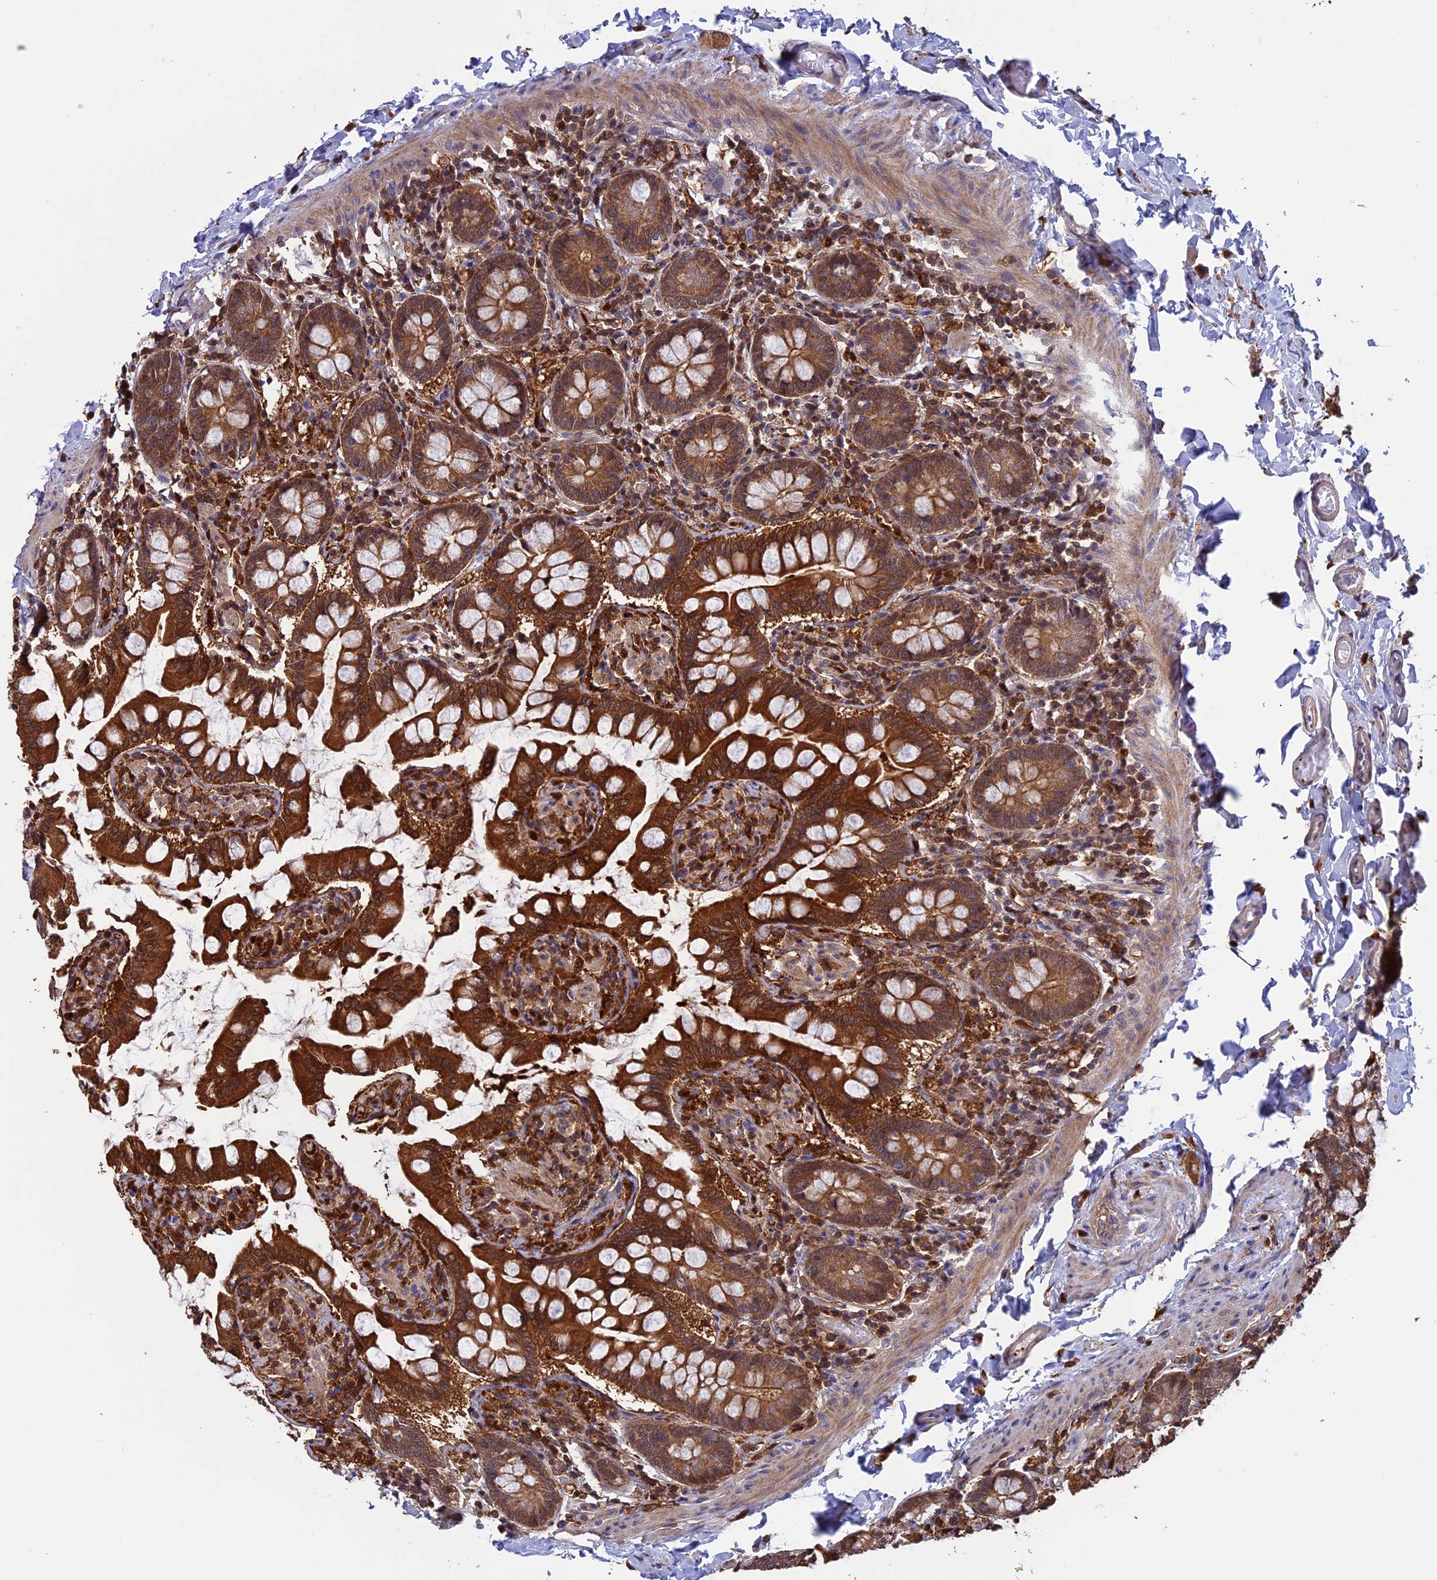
{"staining": {"intensity": "strong", "quantity": ">75%", "location": "cytoplasmic/membranous"}, "tissue": "small intestine", "cell_type": "Glandular cells", "image_type": "normal", "snomed": [{"axis": "morphology", "description": "Normal tissue, NOS"}, {"axis": "topography", "description": "Small intestine"}], "caption": "Immunohistochemical staining of unremarkable small intestine demonstrates strong cytoplasmic/membranous protein staining in approximately >75% of glandular cells.", "gene": "ARHGAP18", "patient": {"sex": "male", "age": 41}}